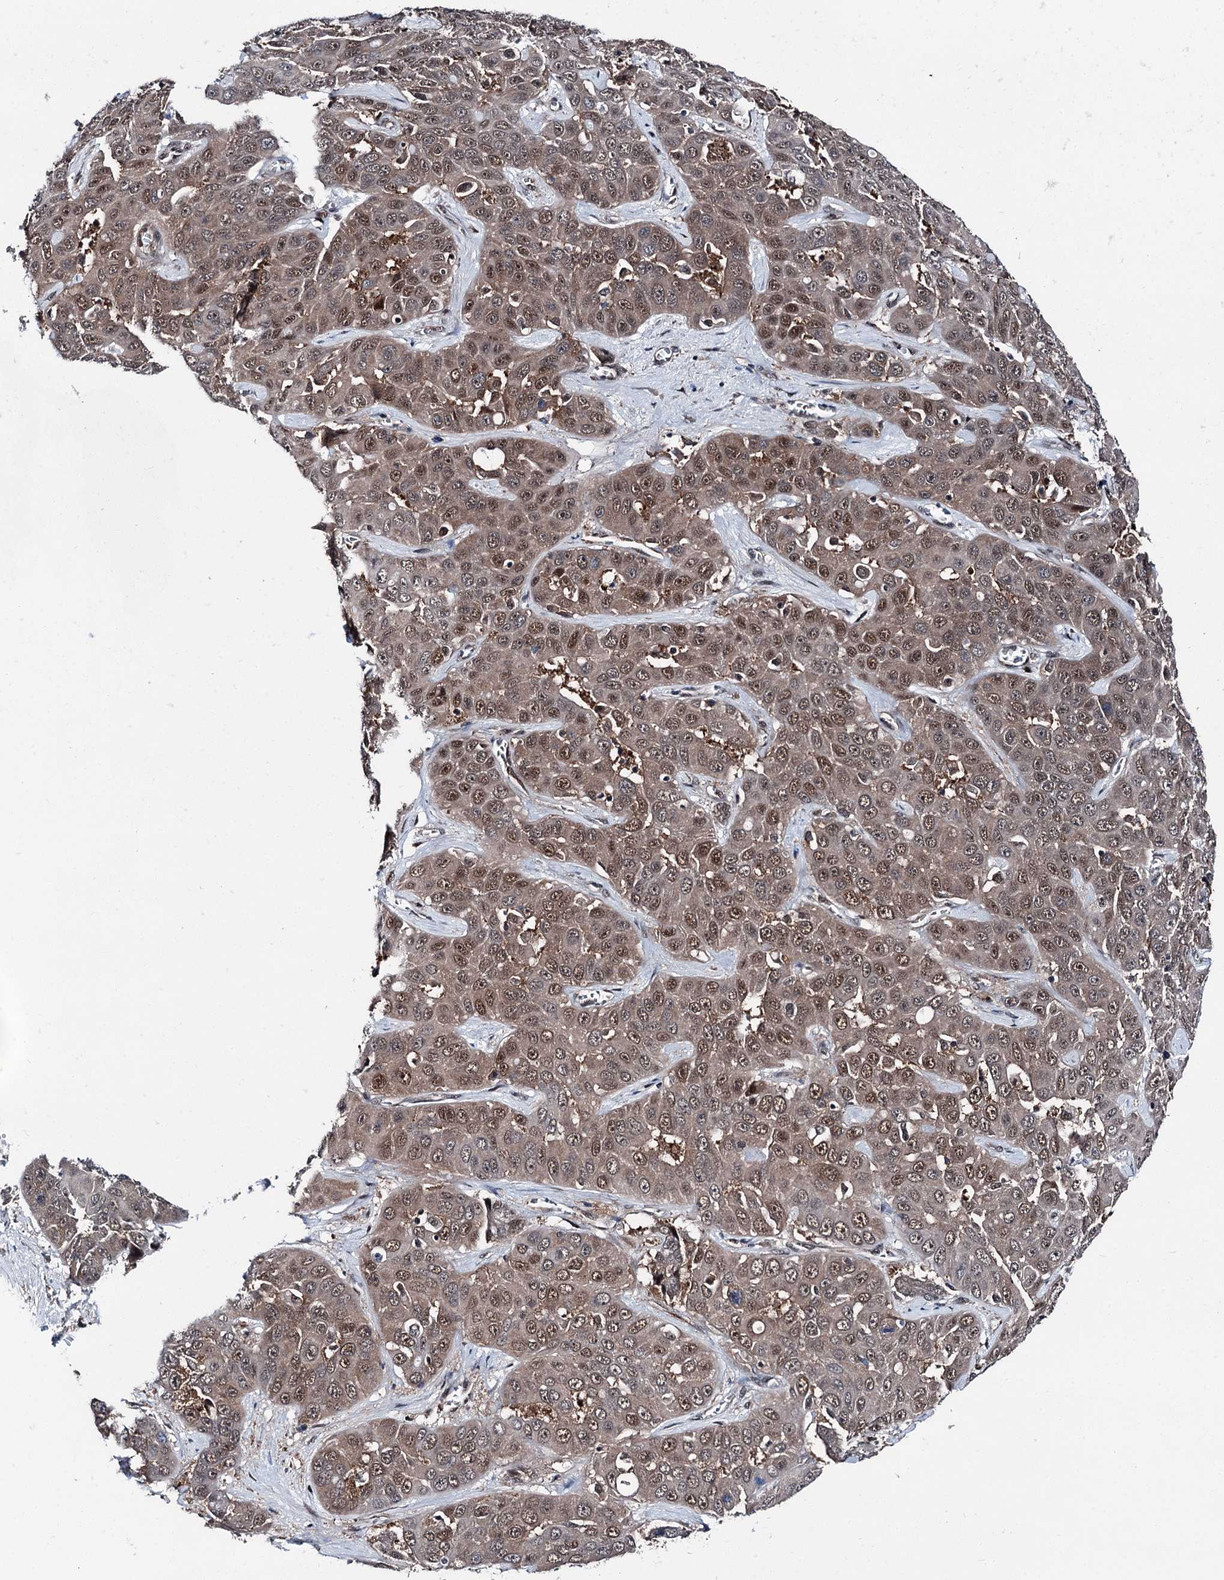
{"staining": {"intensity": "moderate", "quantity": ">75%", "location": "cytoplasmic/membranous,nuclear"}, "tissue": "liver cancer", "cell_type": "Tumor cells", "image_type": "cancer", "snomed": [{"axis": "morphology", "description": "Cholangiocarcinoma"}, {"axis": "topography", "description": "Liver"}], "caption": "This micrograph exhibits immunohistochemistry staining of human liver cancer, with medium moderate cytoplasmic/membranous and nuclear positivity in about >75% of tumor cells.", "gene": "PSMD13", "patient": {"sex": "female", "age": 52}}